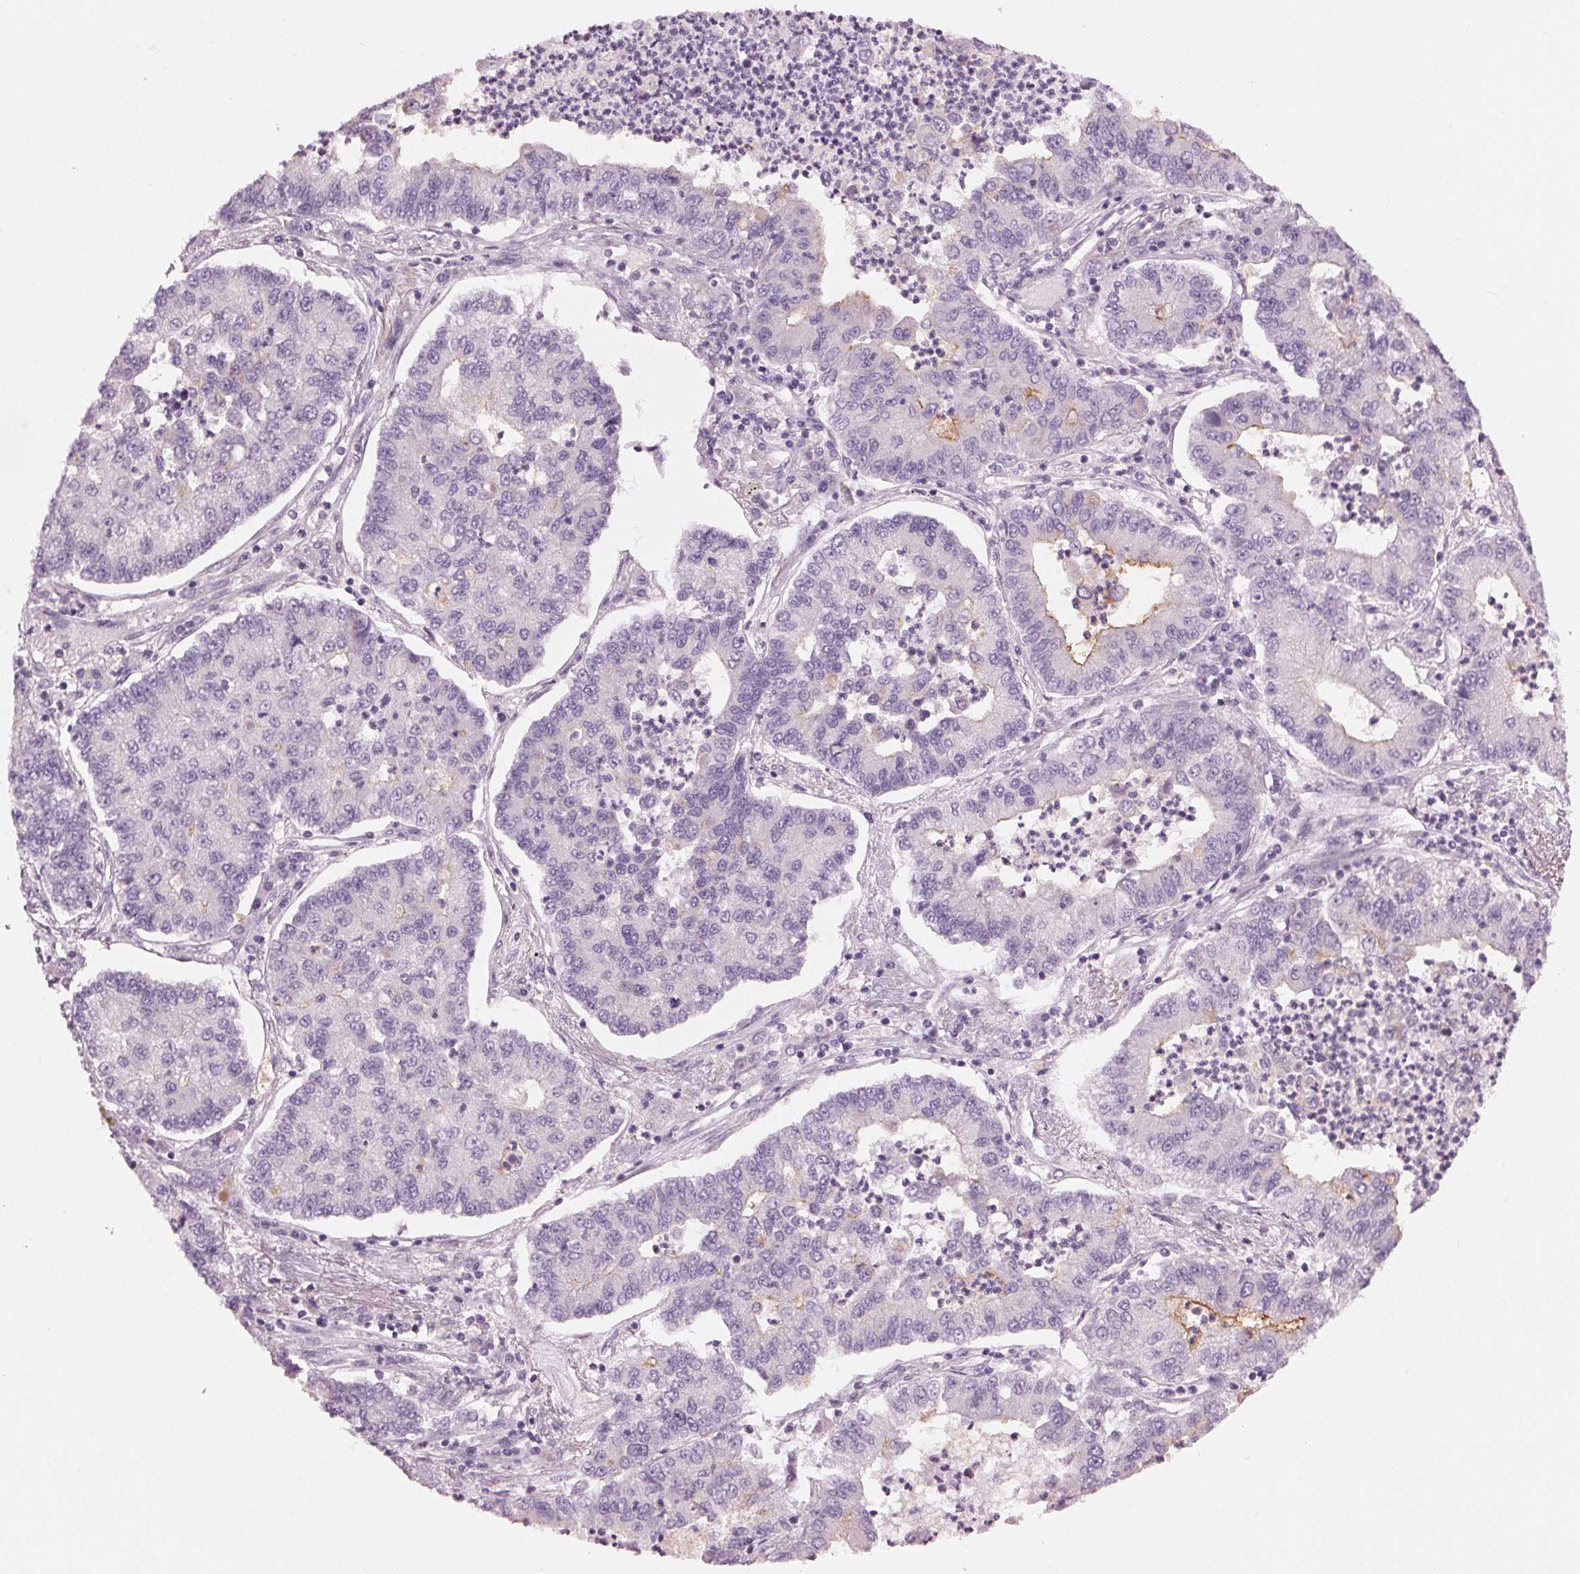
{"staining": {"intensity": "weak", "quantity": "<25%", "location": "cytoplasmic/membranous"}, "tissue": "lung cancer", "cell_type": "Tumor cells", "image_type": "cancer", "snomed": [{"axis": "morphology", "description": "Adenocarcinoma, NOS"}, {"axis": "topography", "description": "Lung"}], "caption": "Immunohistochemistry of human lung cancer exhibits no expression in tumor cells. (DAB immunohistochemistry (IHC), high magnification).", "gene": "PRAP1", "patient": {"sex": "female", "age": 57}}